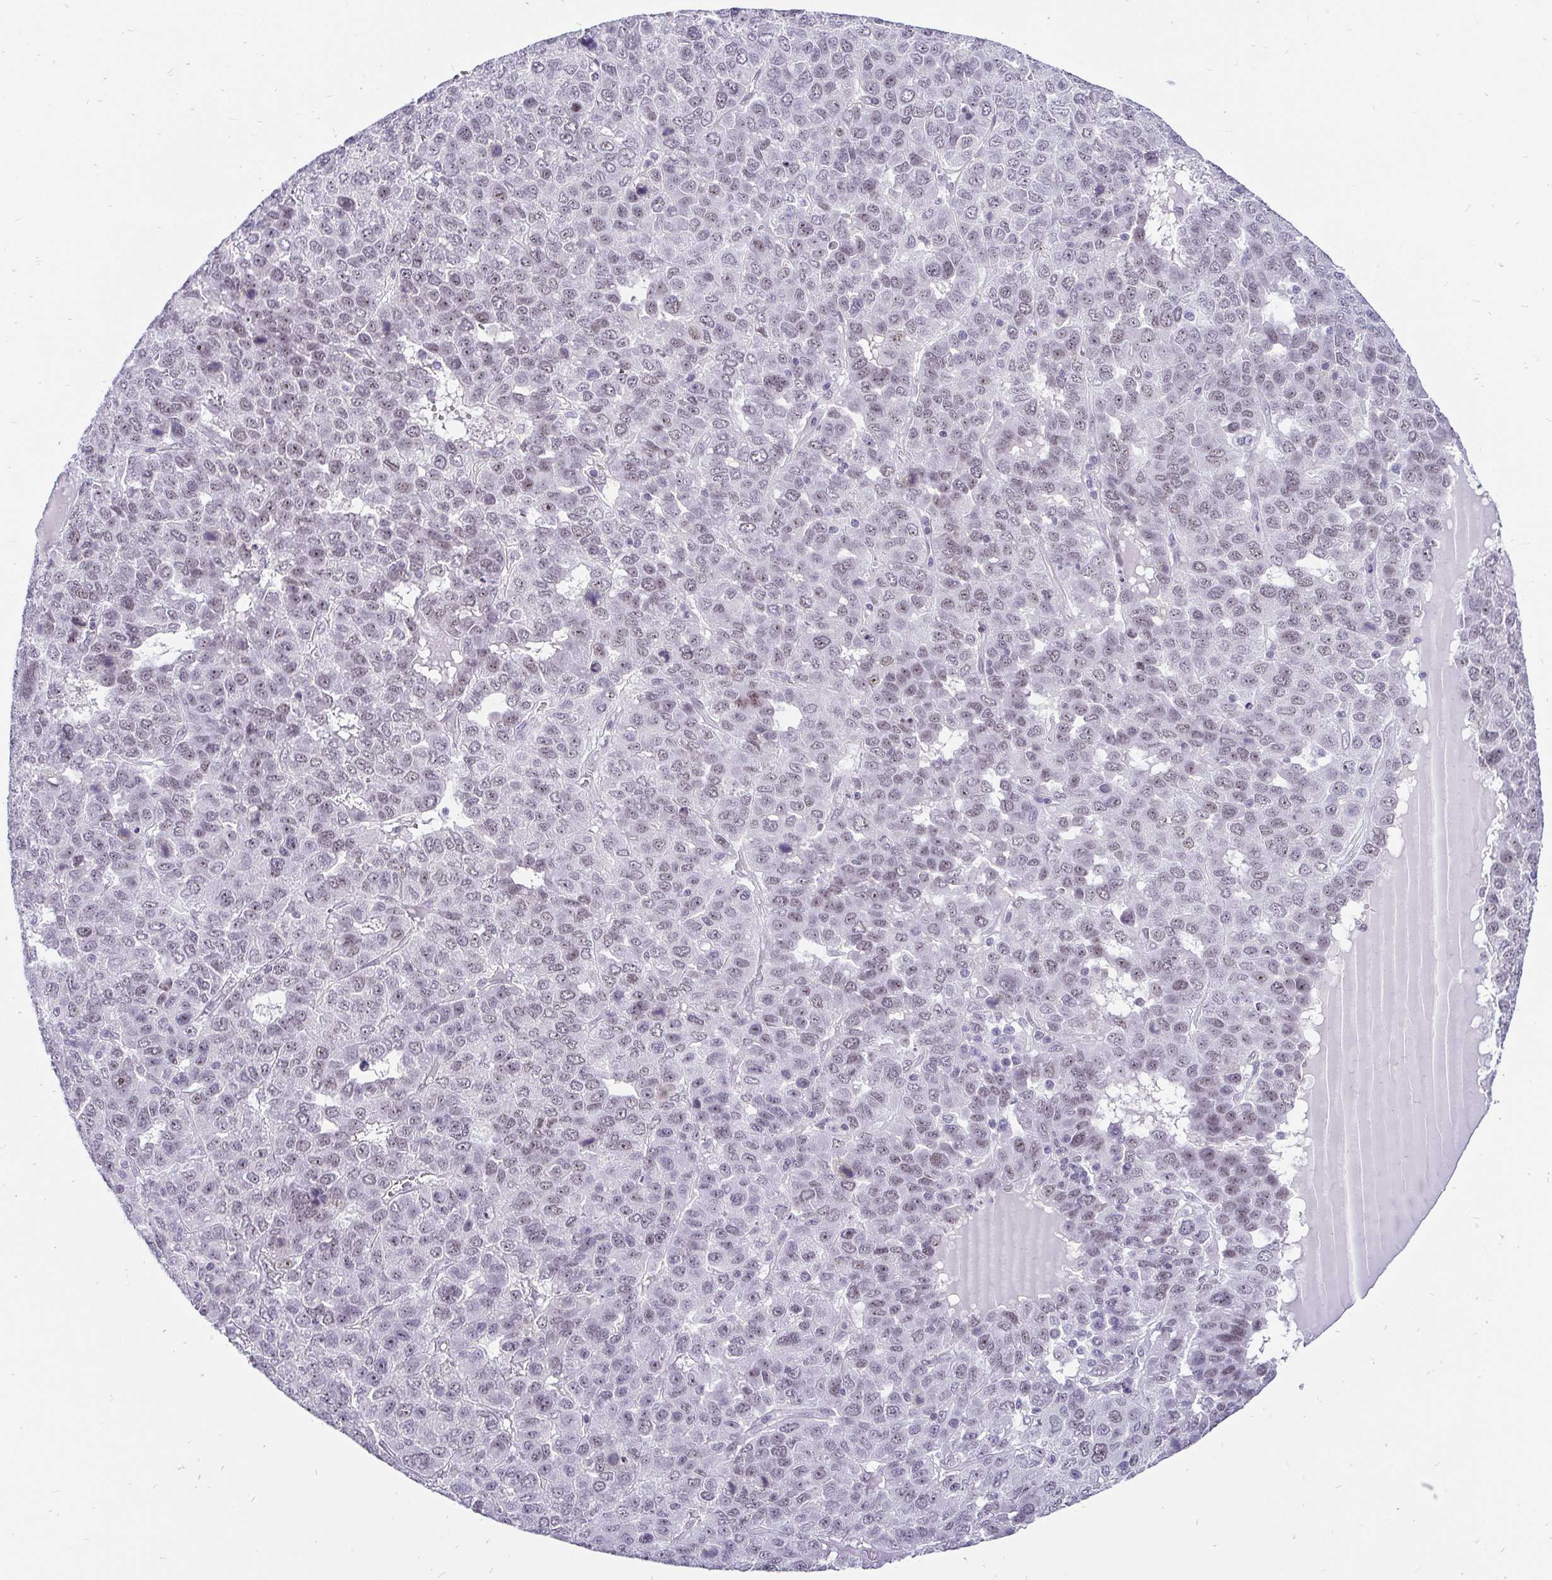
{"staining": {"intensity": "weak", "quantity": "<25%", "location": "nuclear"}, "tissue": "liver cancer", "cell_type": "Tumor cells", "image_type": "cancer", "snomed": [{"axis": "morphology", "description": "Carcinoma, Hepatocellular, NOS"}, {"axis": "topography", "description": "Liver"}], "caption": "DAB immunohistochemical staining of human liver cancer demonstrates no significant positivity in tumor cells. (Brightfield microscopy of DAB (3,3'-diaminobenzidine) IHC at high magnification).", "gene": "ZNF860", "patient": {"sex": "male", "age": 69}}